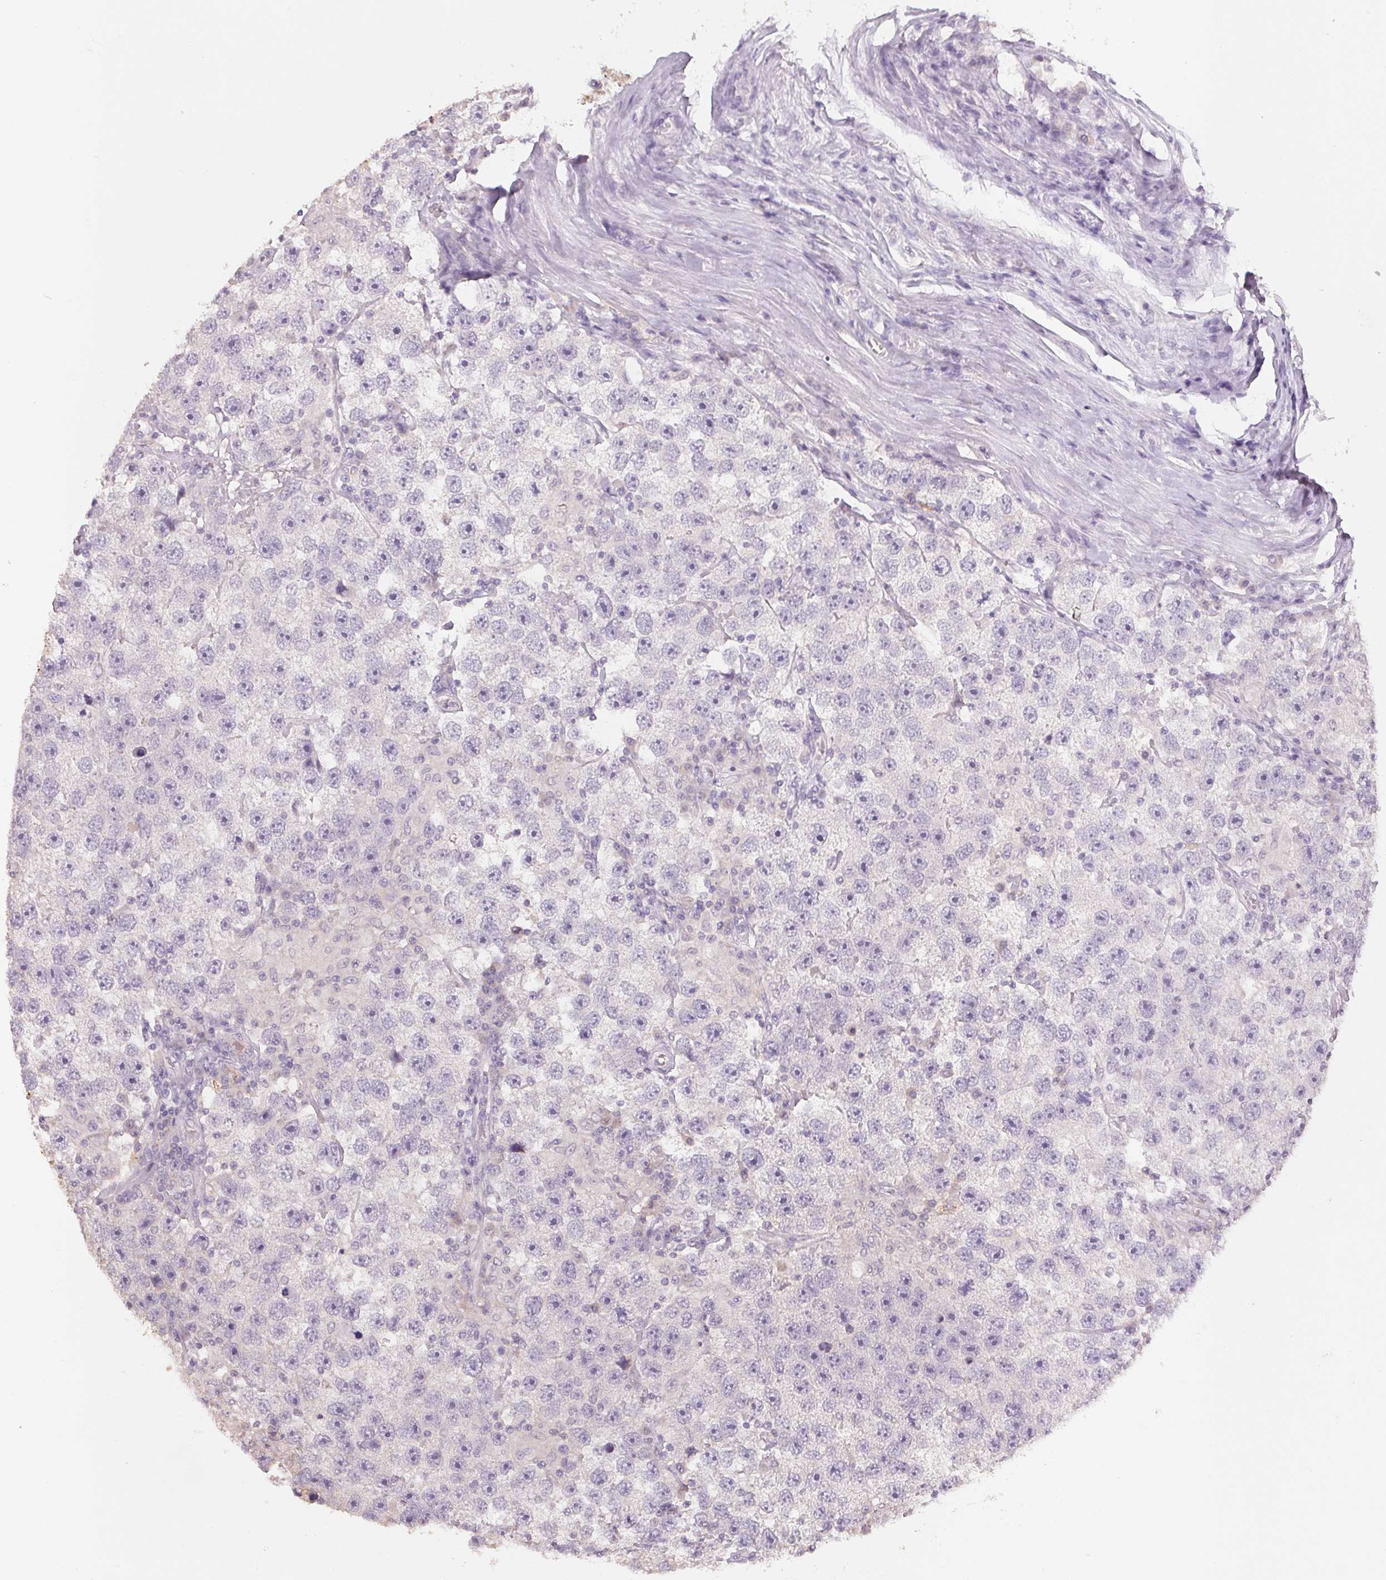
{"staining": {"intensity": "negative", "quantity": "none", "location": "none"}, "tissue": "testis cancer", "cell_type": "Tumor cells", "image_type": "cancer", "snomed": [{"axis": "morphology", "description": "Seminoma, NOS"}, {"axis": "topography", "description": "Testis"}], "caption": "DAB immunohistochemical staining of human testis cancer exhibits no significant staining in tumor cells. (Brightfield microscopy of DAB immunohistochemistry at high magnification).", "gene": "CXCL5", "patient": {"sex": "male", "age": 26}}